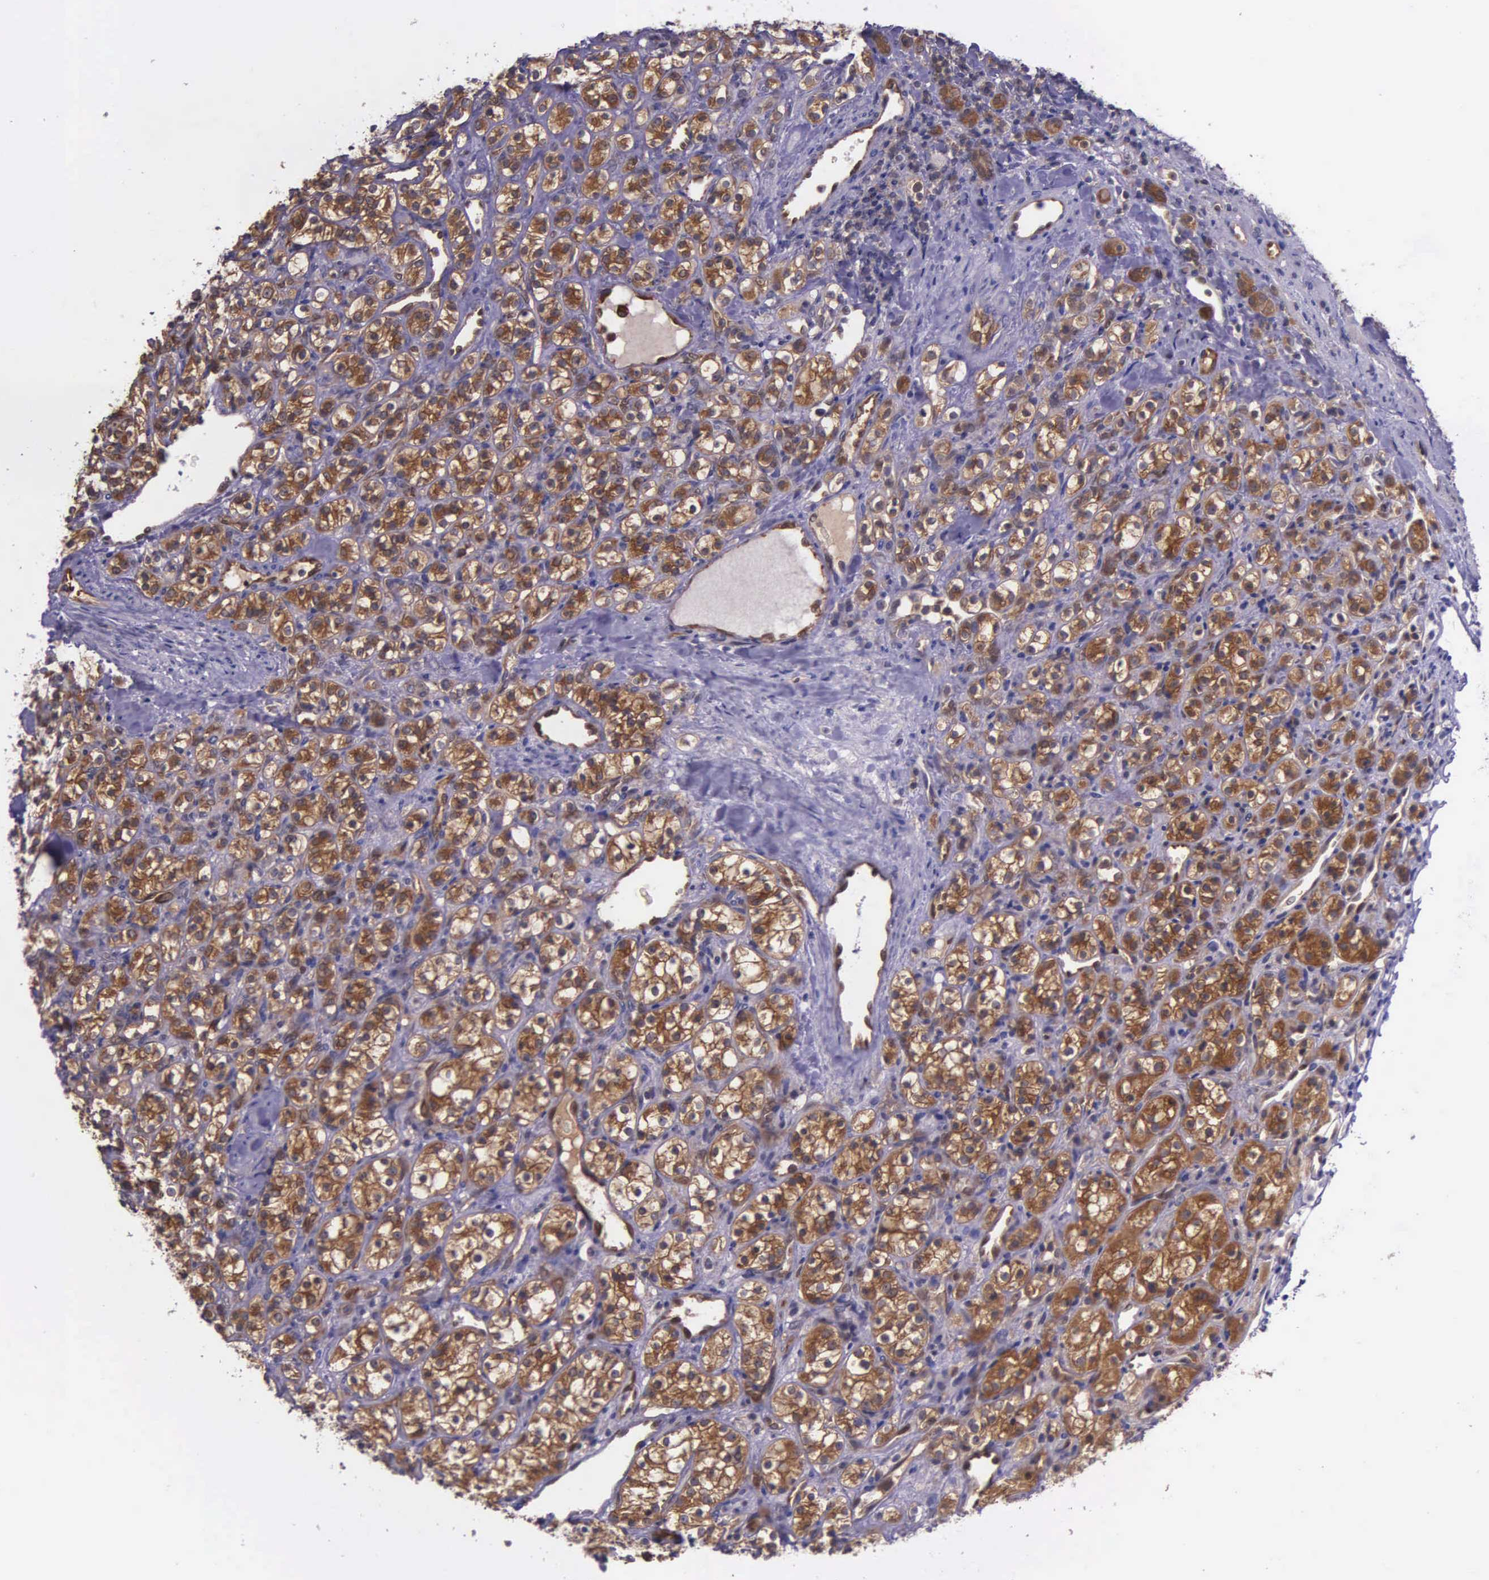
{"staining": {"intensity": "moderate", "quantity": ">75%", "location": "cytoplasmic/membranous"}, "tissue": "renal cancer", "cell_type": "Tumor cells", "image_type": "cancer", "snomed": [{"axis": "morphology", "description": "Adenocarcinoma, NOS"}, {"axis": "topography", "description": "Kidney"}], "caption": "Renal adenocarcinoma tissue shows moderate cytoplasmic/membranous expression in approximately >75% of tumor cells Nuclei are stained in blue.", "gene": "GMPR2", "patient": {"sex": "male", "age": 77}}